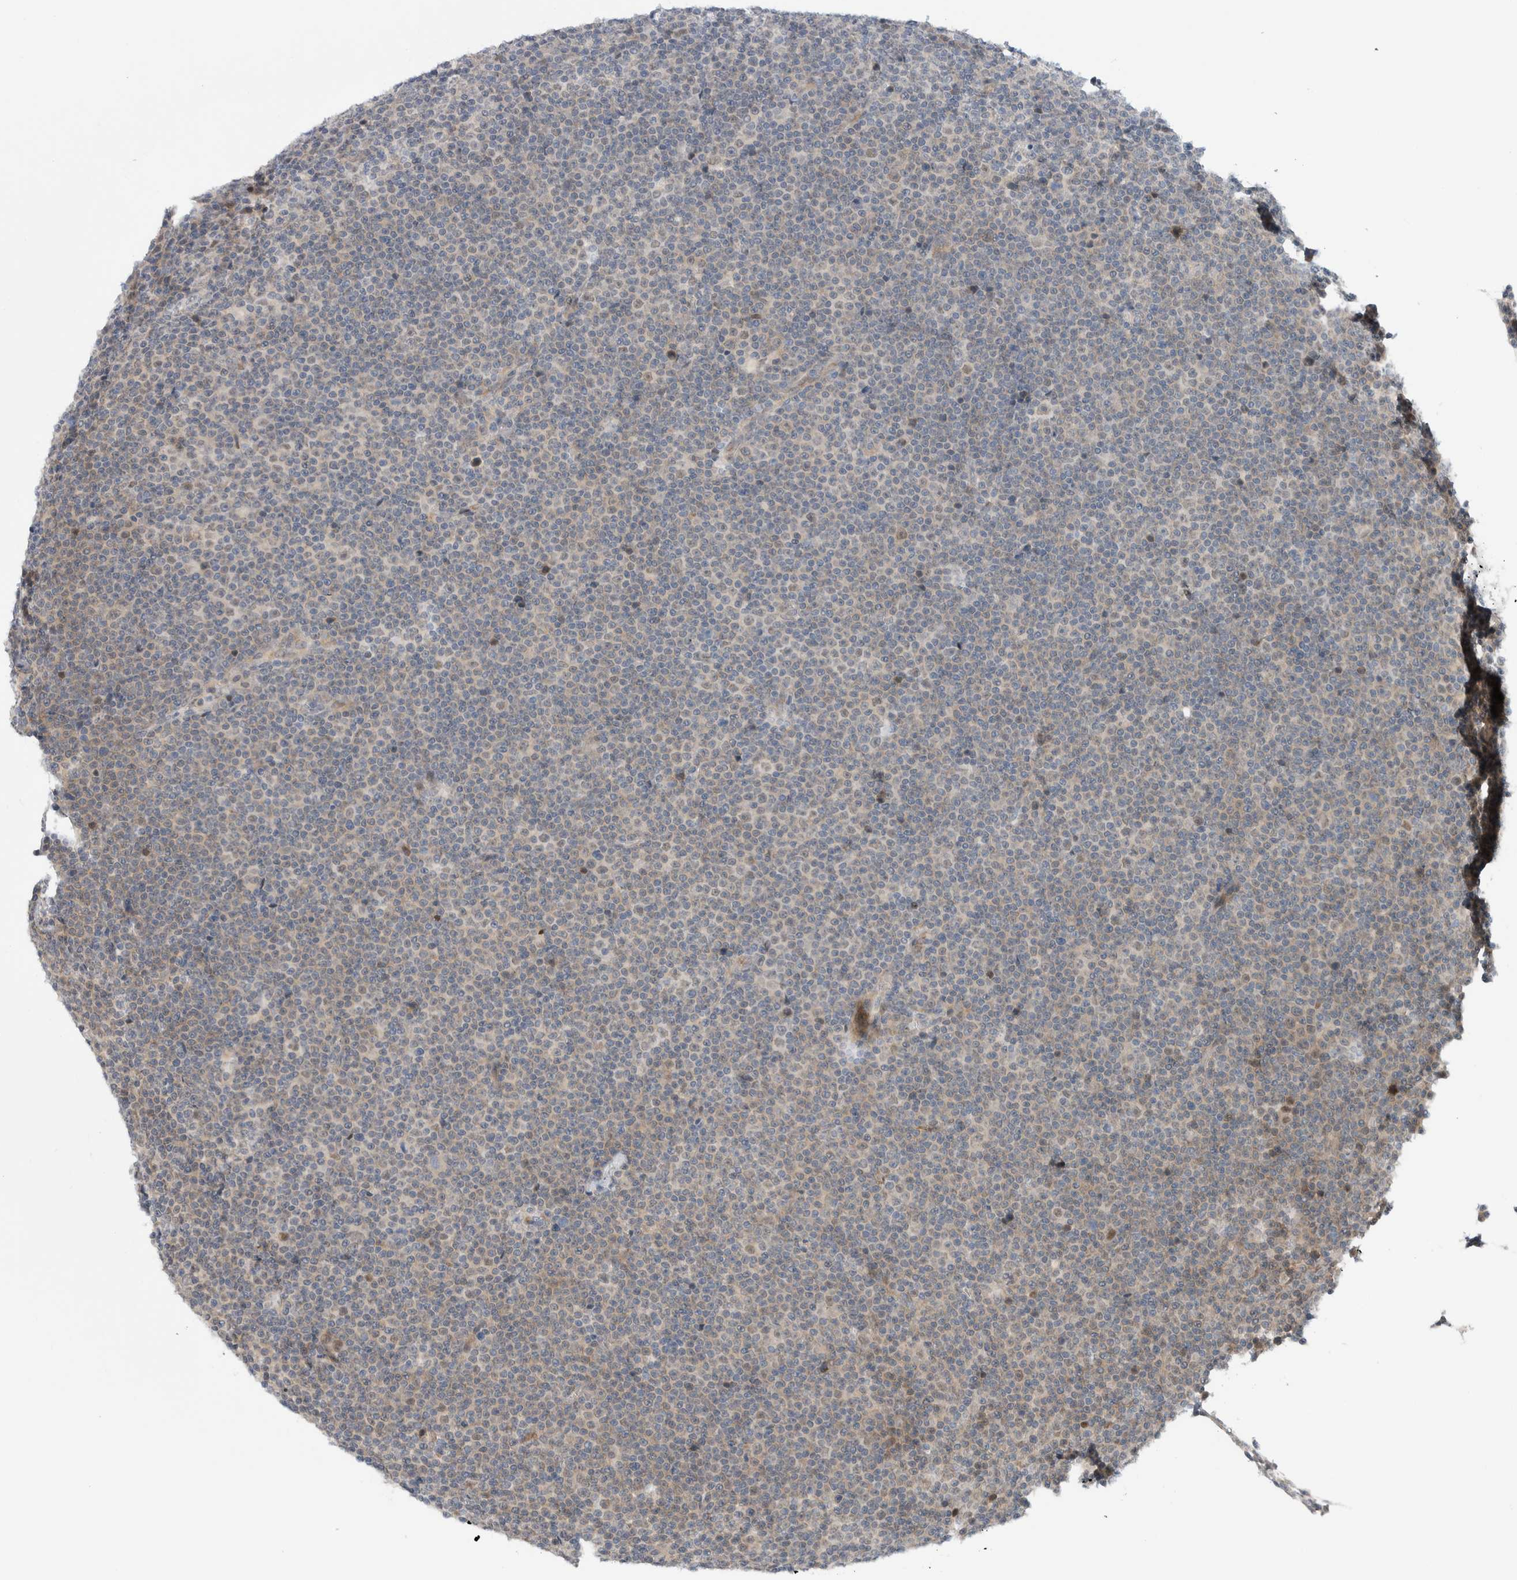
{"staining": {"intensity": "weak", "quantity": "25%-75%", "location": "cytoplasmic/membranous,nuclear"}, "tissue": "lymphoma", "cell_type": "Tumor cells", "image_type": "cancer", "snomed": [{"axis": "morphology", "description": "Malignant lymphoma, non-Hodgkin's type, Low grade"}, {"axis": "topography", "description": "Lymph node"}], "caption": "DAB immunohistochemical staining of human lymphoma shows weak cytoplasmic/membranous and nuclear protein expression in approximately 25%-75% of tumor cells.", "gene": "NCR3LG1", "patient": {"sex": "female", "age": 67}}